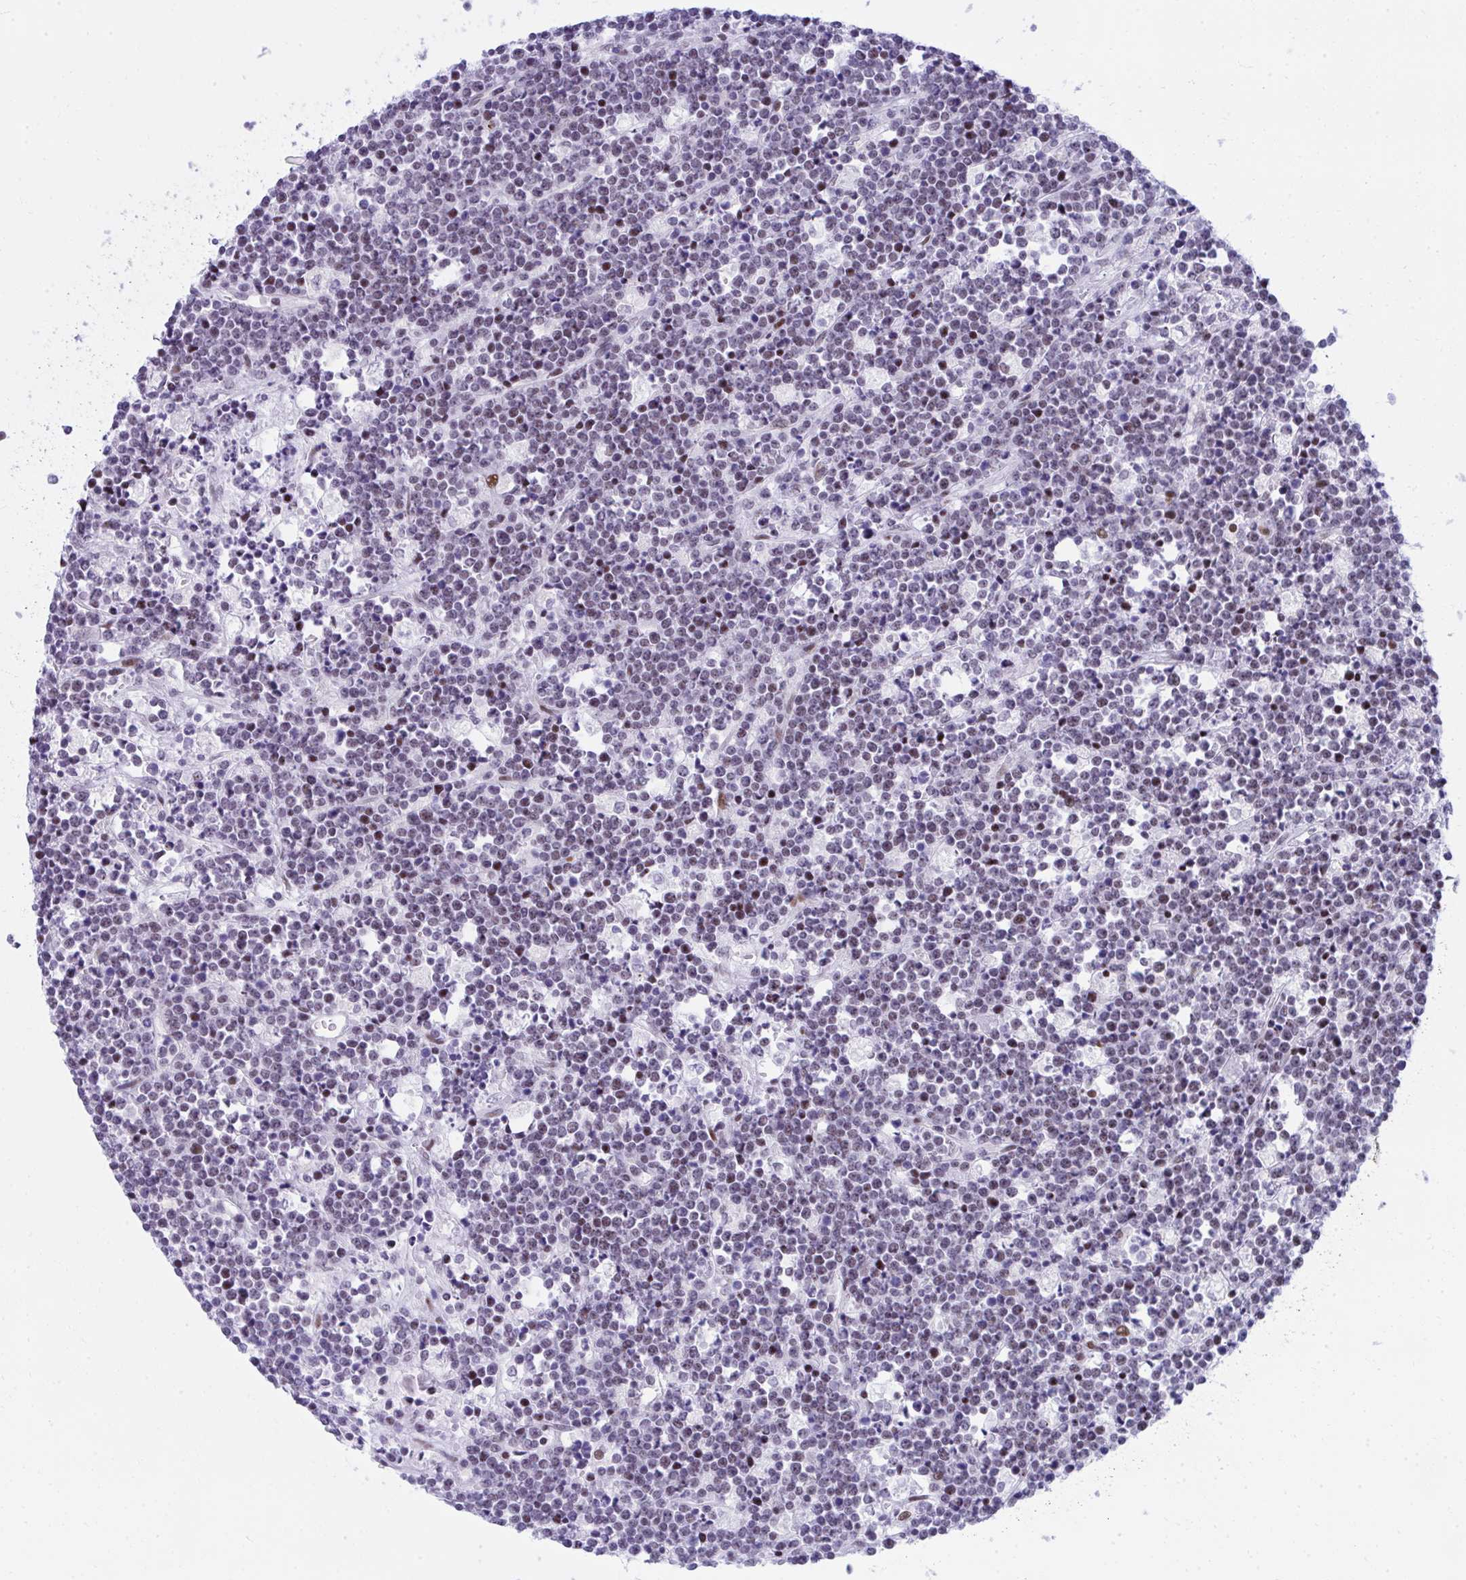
{"staining": {"intensity": "weak", "quantity": "25%-75%", "location": "nuclear"}, "tissue": "lymphoma", "cell_type": "Tumor cells", "image_type": "cancer", "snomed": [{"axis": "morphology", "description": "Malignant lymphoma, non-Hodgkin's type, High grade"}, {"axis": "topography", "description": "Ovary"}], "caption": "Immunohistochemistry (DAB) staining of high-grade malignant lymphoma, non-Hodgkin's type displays weak nuclear protein expression in approximately 25%-75% of tumor cells.", "gene": "GLDN", "patient": {"sex": "female", "age": 56}}